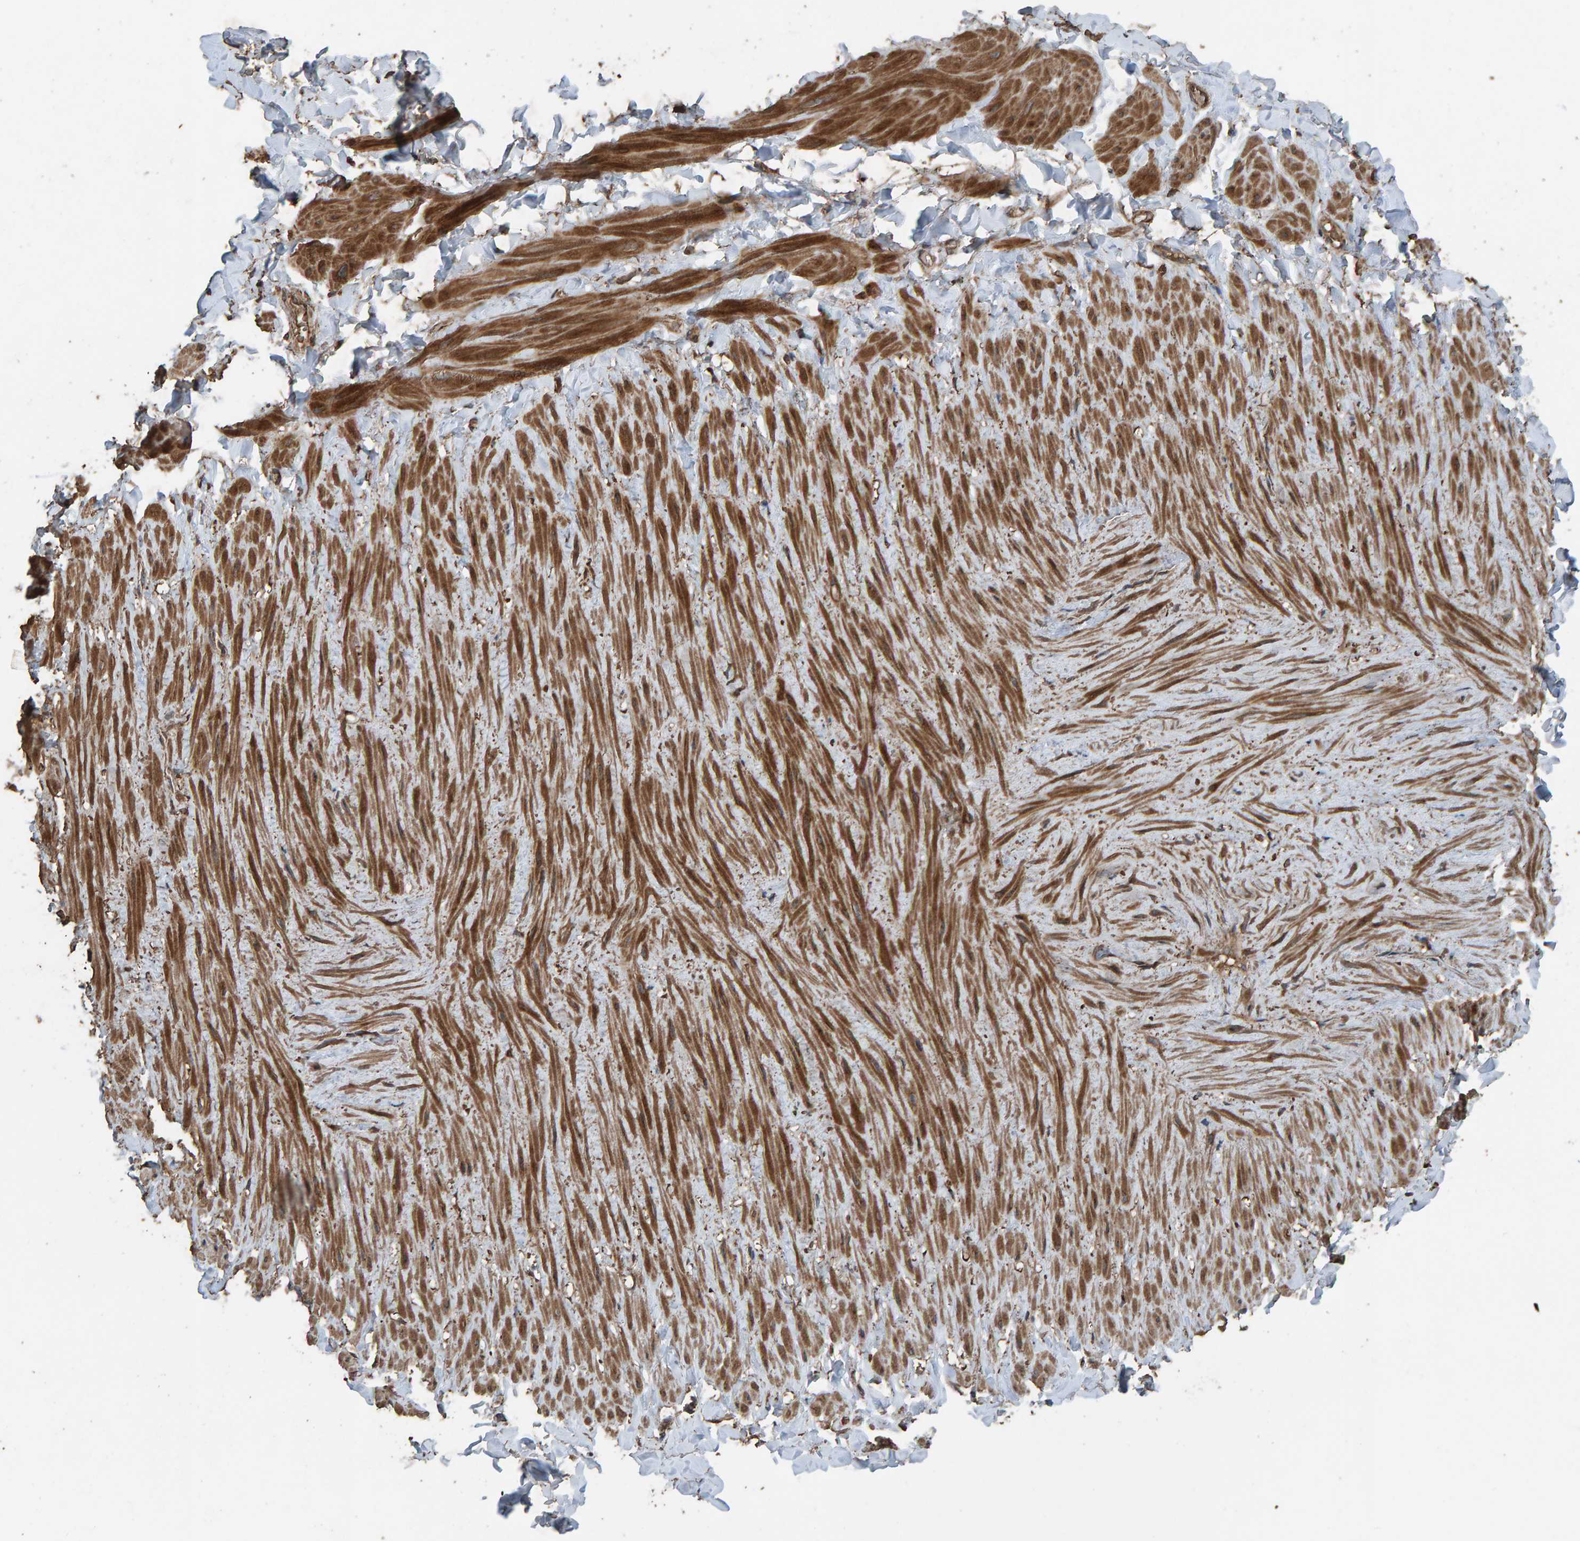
{"staining": {"intensity": "strong", "quantity": ">75%", "location": "cytoplasmic/membranous"}, "tissue": "adipose tissue", "cell_type": "Adipocytes", "image_type": "normal", "snomed": [{"axis": "morphology", "description": "Normal tissue, NOS"}, {"axis": "topography", "description": "Adipose tissue"}, {"axis": "topography", "description": "Vascular tissue"}, {"axis": "topography", "description": "Peripheral nerve tissue"}], "caption": "Immunohistochemical staining of unremarkable adipose tissue demonstrates strong cytoplasmic/membranous protein expression in approximately >75% of adipocytes.", "gene": "DUS1L", "patient": {"sex": "male", "age": 25}}